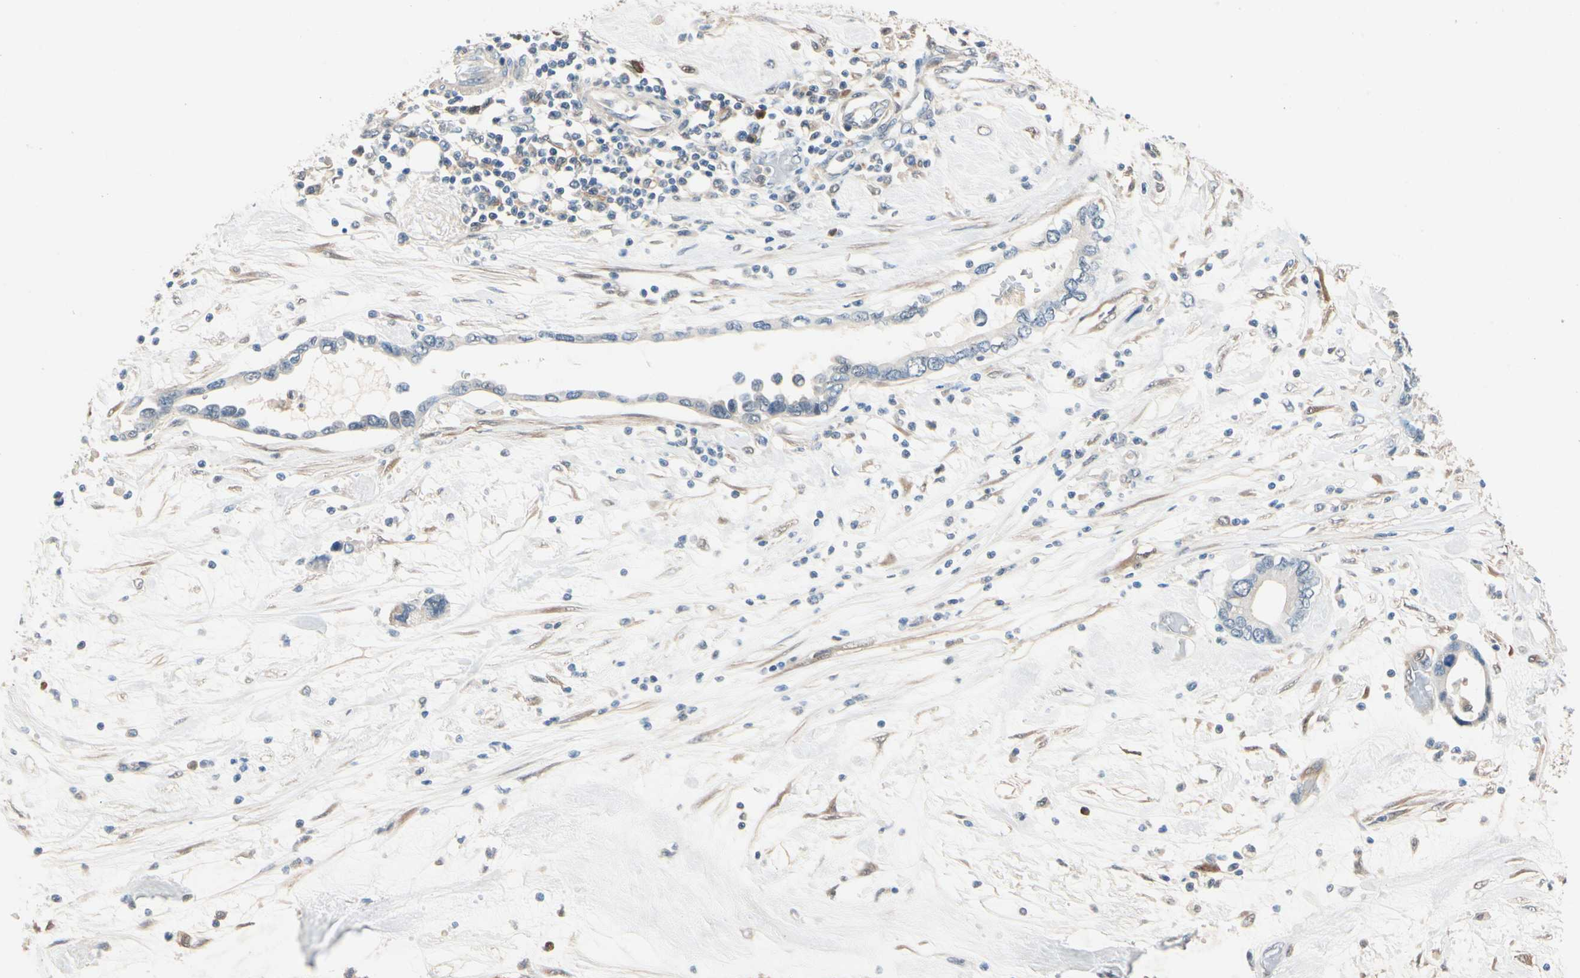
{"staining": {"intensity": "weak", "quantity": "25%-75%", "location": "cytoplasmic/membranous"}, "tissue": "pancreatic cancer", "cell_type": "Tumor cells", "image_type": "cancer", "snomed": [{"axis": "morphology", "description": "Adenocarcinoma, NOS"}, {"axis": "topography", "description": "Pancreas"}], "caption": "The immunohistochemical stain labels weak cytoplasmic/membranous positivity in tumor cells of pancreatic adenocarcinoma tissue. The protein is stained brown, and the nuclei are stained in blue (DAB IHC with brightfield microscopy, high magnification).", "gene": "WIPI1", "patient": {"sex": "female", "age": 57}}